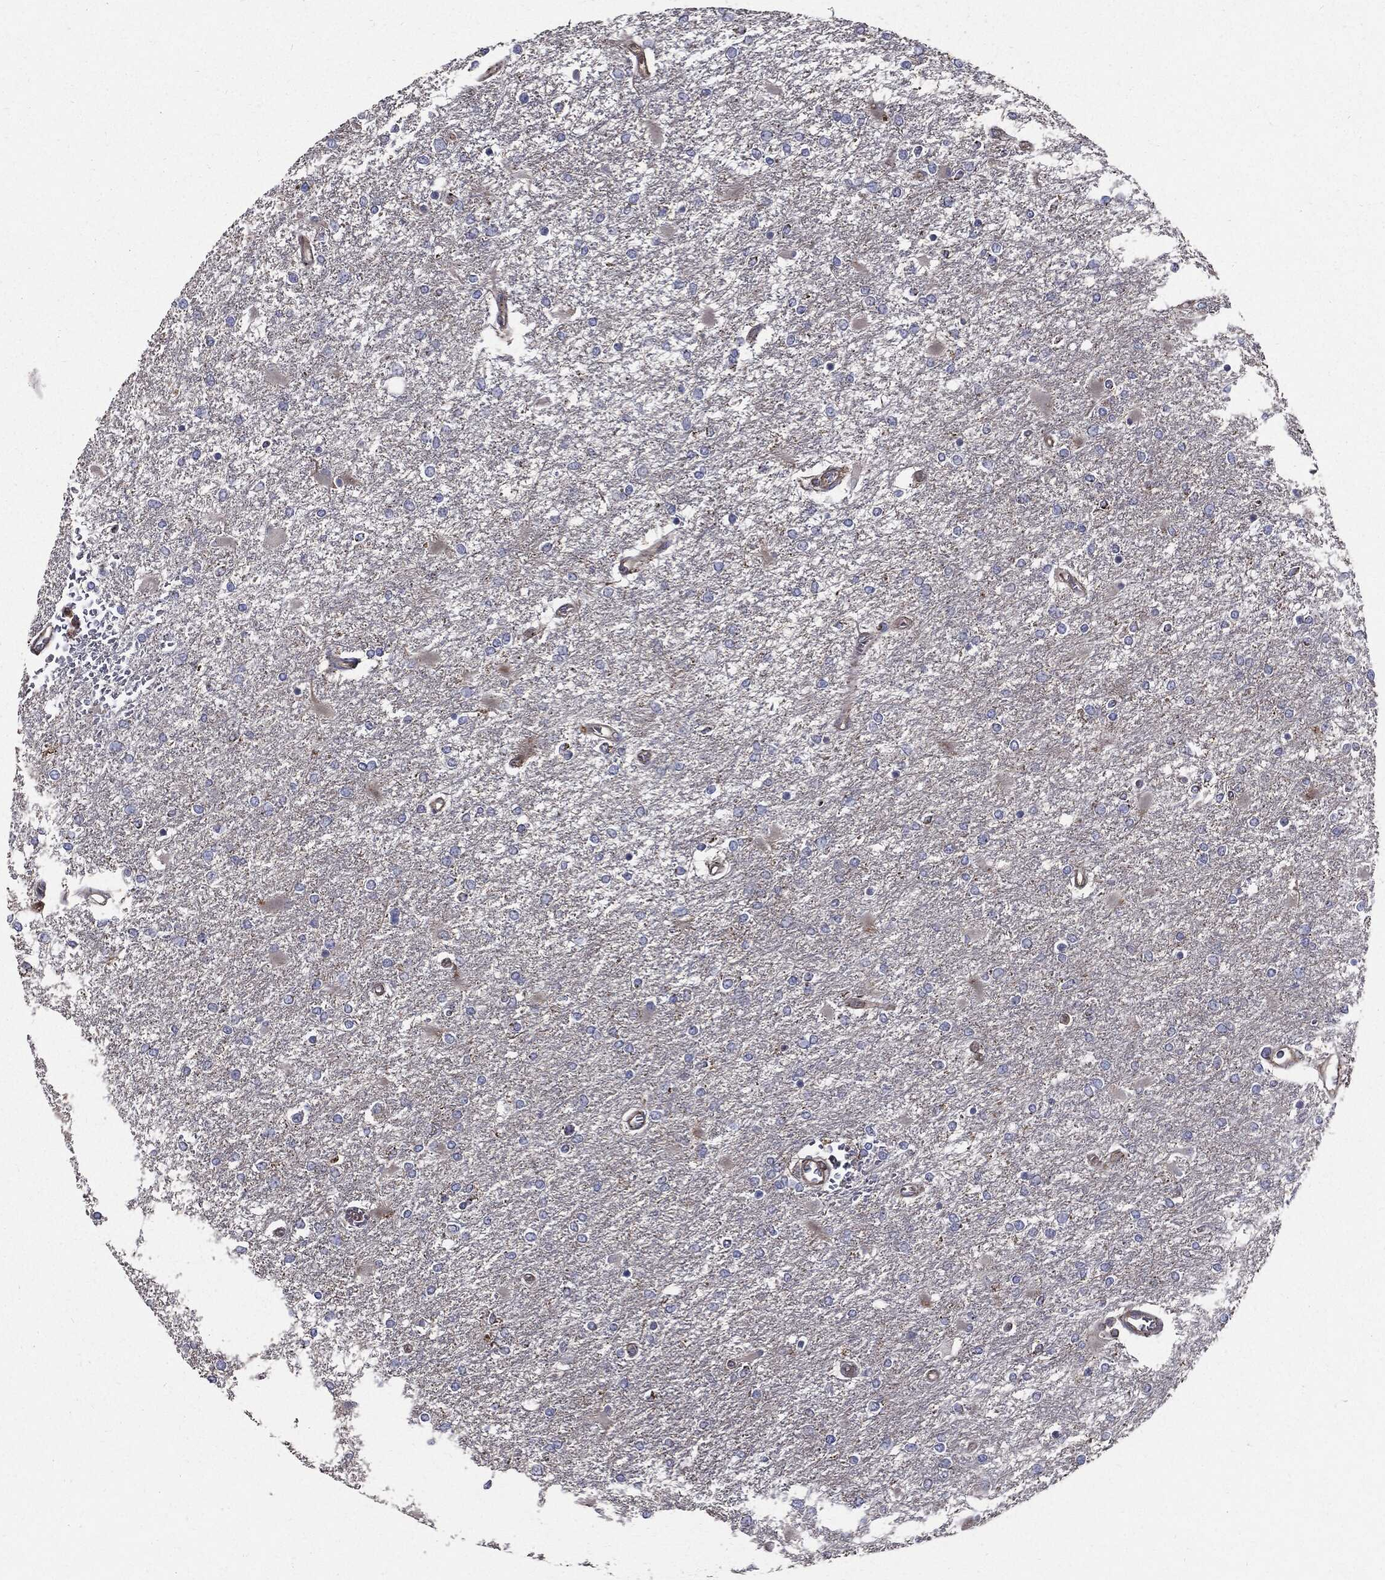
{"staining": {"intensity": "negative", "quantity": "none", "location": "none"}, "tissue": "glioma", "cell_type": "Tumor cells", "image_type": "cancer", "snomed": [{"axis": "morphology", "description": "Glioma, malignant, High grade"}, {"axis": "topography", "description": "Cerebral cortex"}], "caption": "Immunohistochemical staining of human glioma demonstrates no significant positivity in tumor cells.", "gene": "PDCD6IP", "patient": {"sex": "male", "age": 79}}